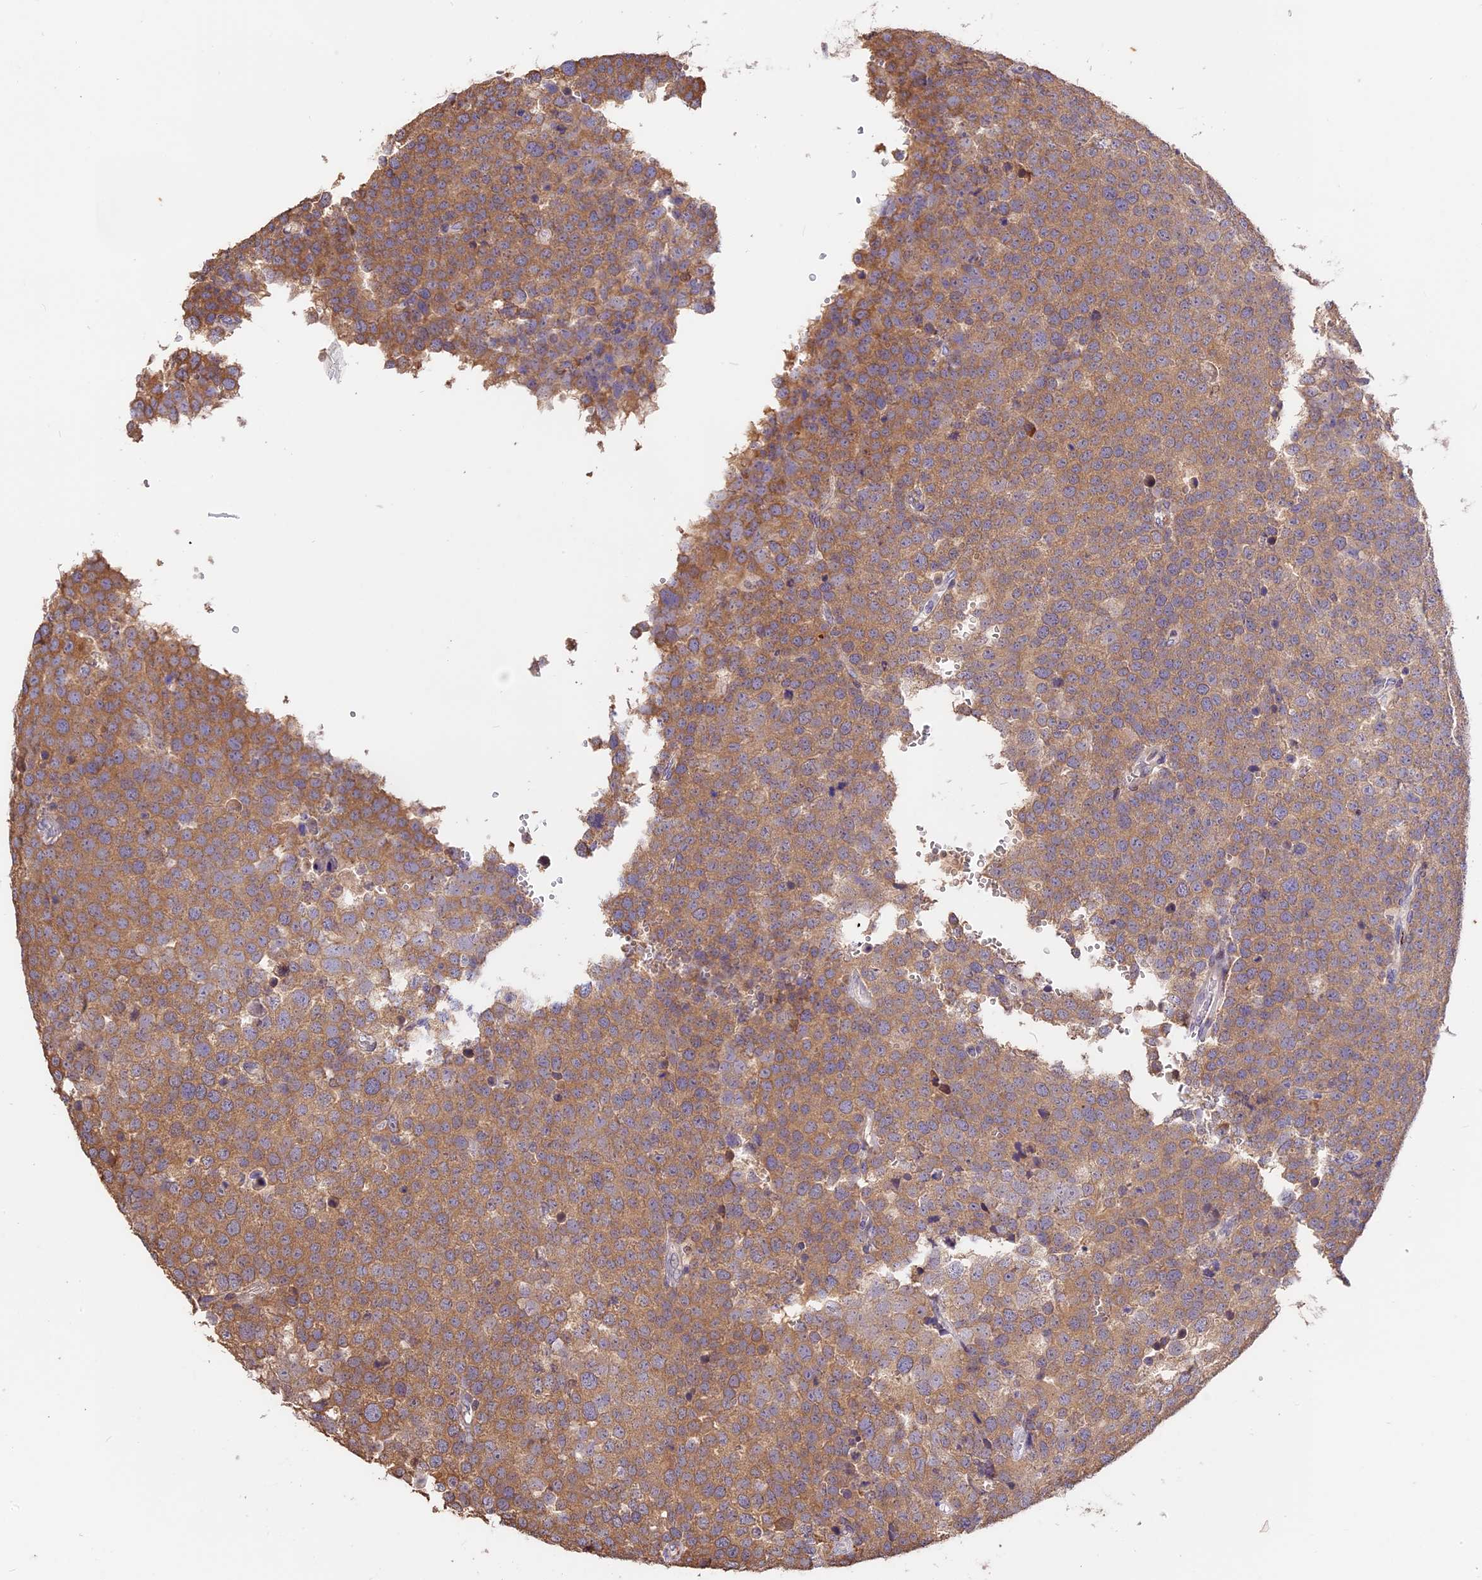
{"staining": {"intensity": "moderate", "quantity": ">75%", "location": "cytoplasmic/membranous"}, "tissue": "testis cancer", "cell_type": "Tumor cells", "image_type": "cancer", "snomed": [{"axis": "morphology", "description": "Seminoma, NOS"}, {"axis": "topography", "description": "Testis"}], "caption": "Protein analysis of testis seminoma tissue reveals moderate cytoplasmic/membranous staining in about >75% of tumor cells.", "gene": "BSCL2", "patient": {"sex": "male", "age": 71}}